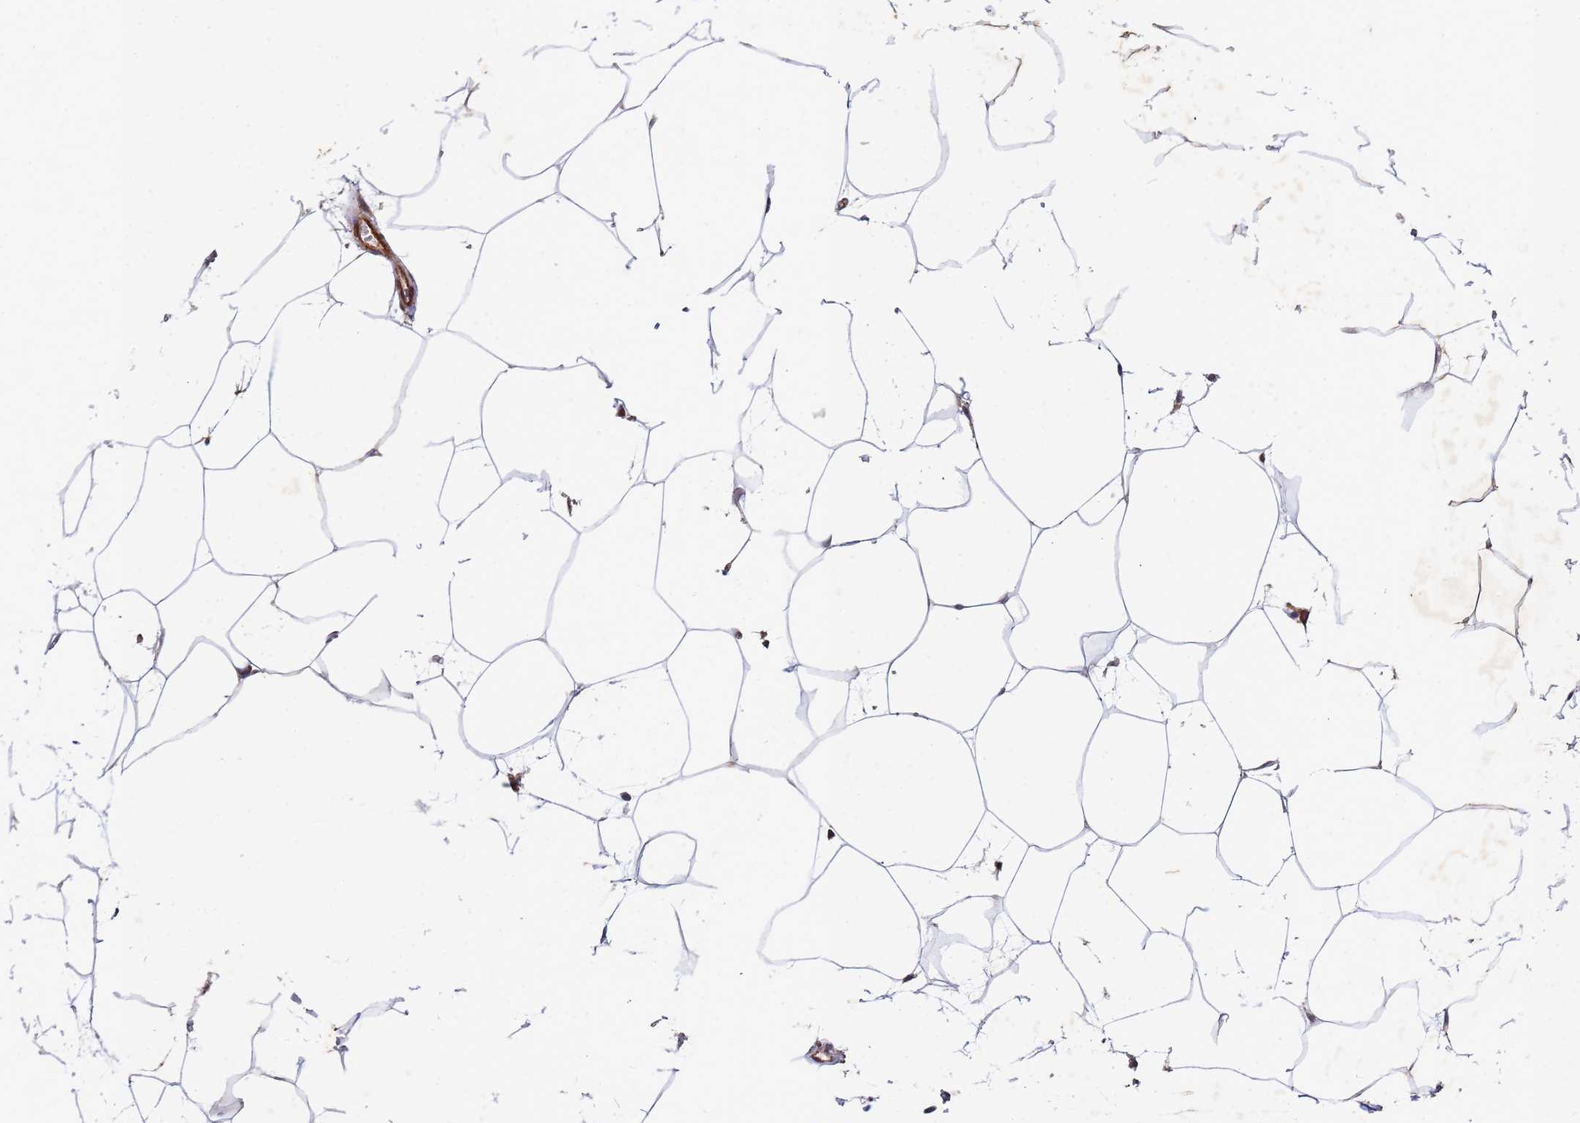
{"staining": {"intensity": "moderate", "quantity": "25%-75%", "location": "nuclear"}, "tissue": "adipose tissue", "cell_type": "Adipocytes", "image_type": "normal", "snomed": [{"axis": "morphology", "description": "Normal tissue, NOS"}, {"axis": "topography", "description": "Adipose tissue"}], "caption": "DAB immunohistochemical staining of normal human adipose tissue demonstrates moderate nuclear protein expression in about 25%-75% of adipocytes.", "gene": "TRIP6", "patient": {"sex": "female", "age": 37}}